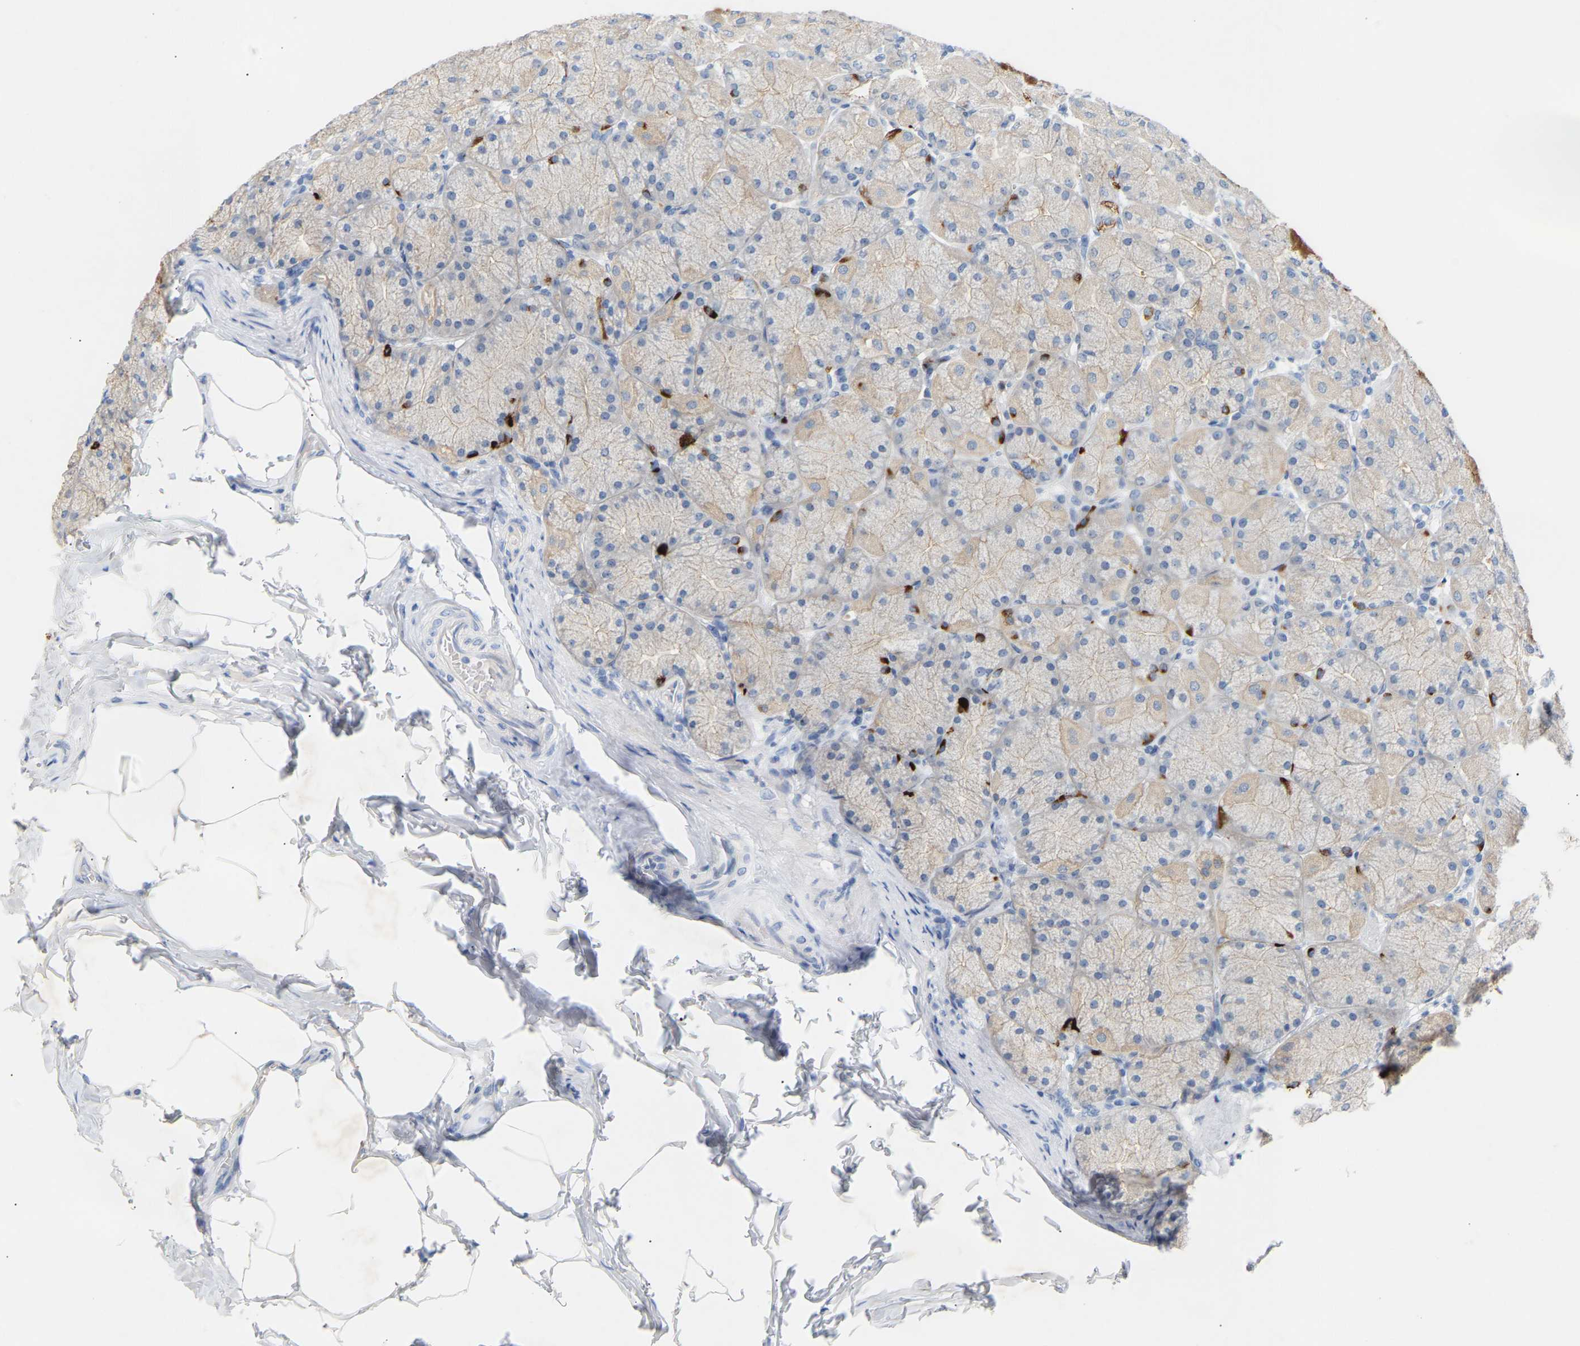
{"staining": {"intensity": "strong", "quantity": "<25%", "location": "cytoplasmic/membranous"}, "tissue": "stomach", "cell_type": "Glandular cells", "image_type": "normal", "snomed": [{"axis": "morphology", "description": "Normal tissue, NOS"}, {"axis": "topography", "description": "Stomach, upper"}], "caption": "Protein expression analysis of unremarkable stomach displays strong cytoplasmic/membranous staining in about <25% of glandular cells.", "gene": "PEX1", "patient": {"sex": "female", "age": 56}}